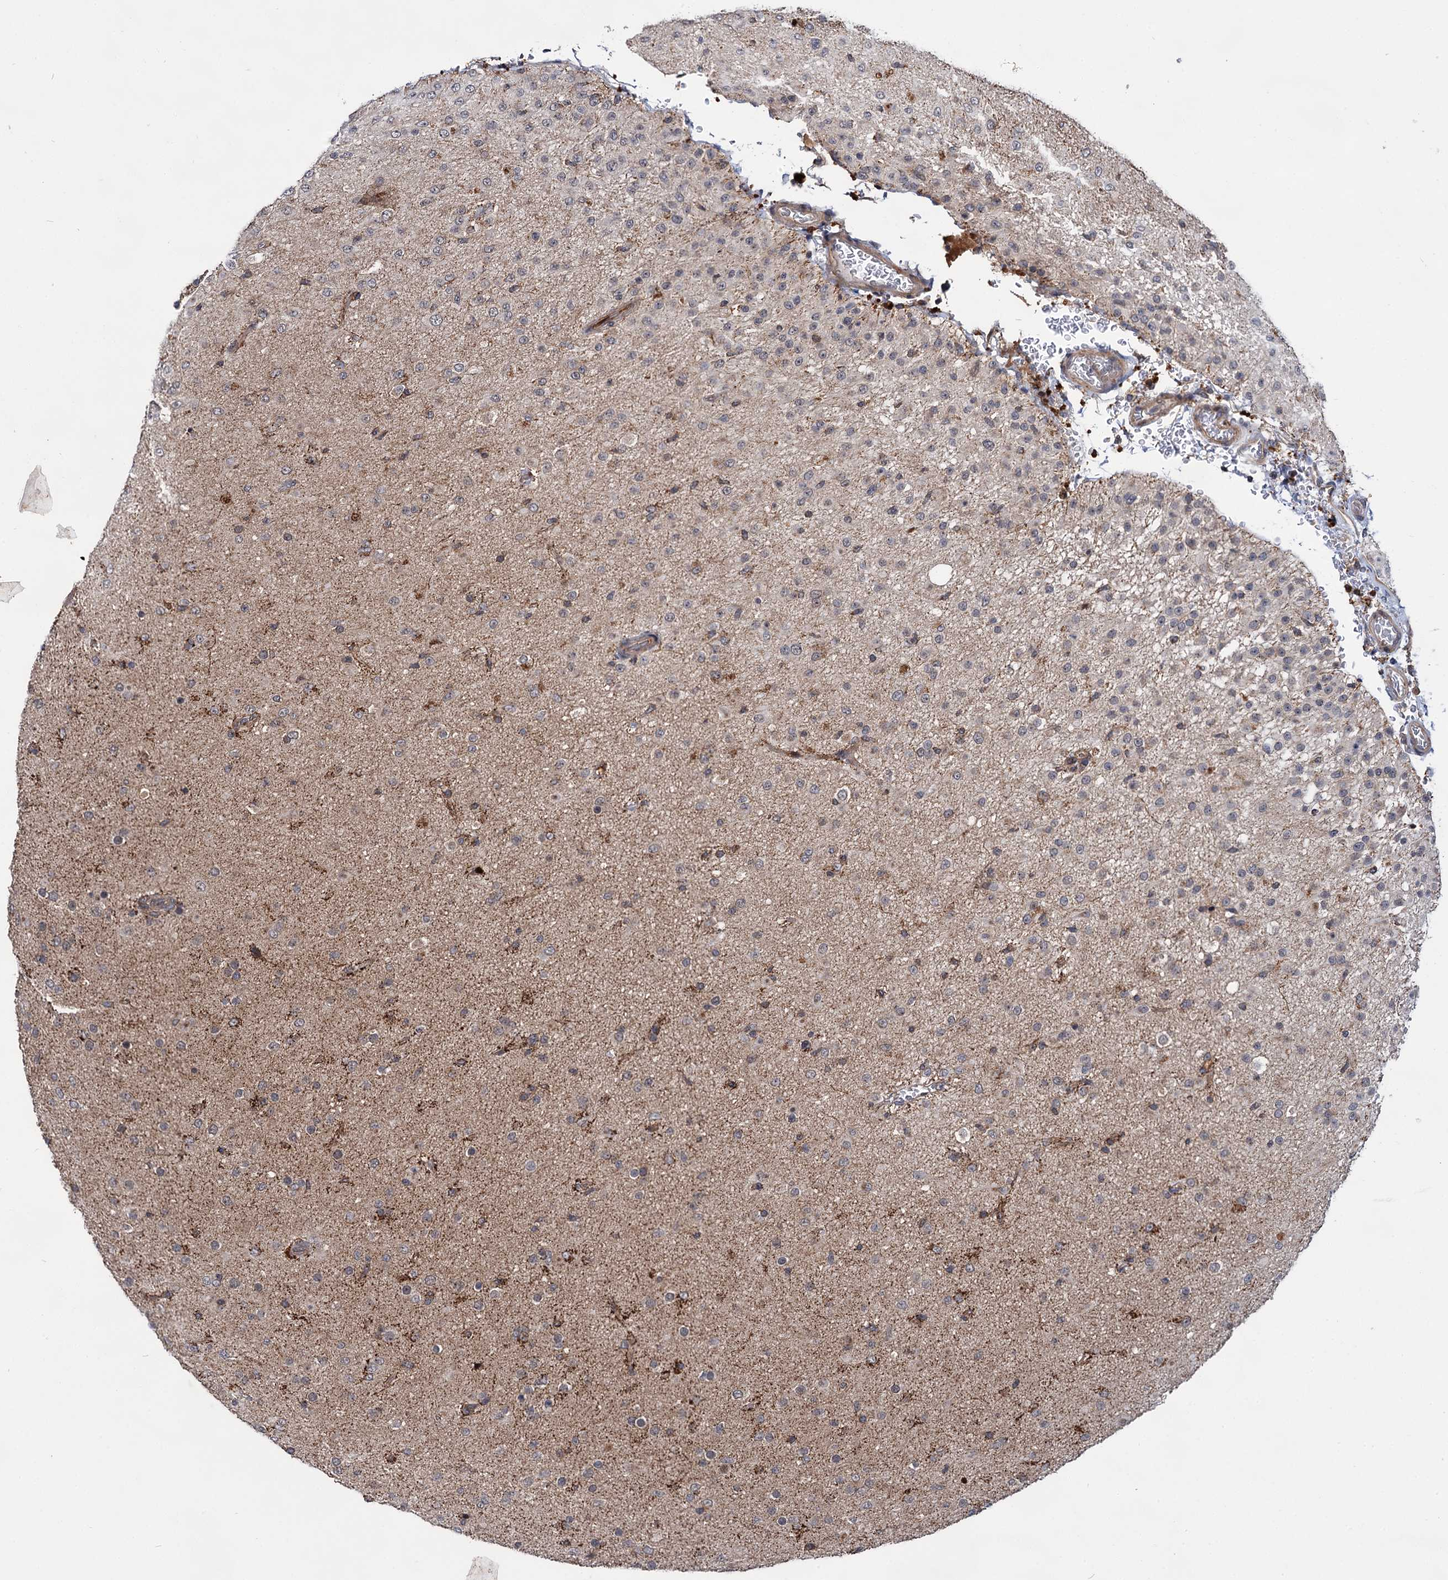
{"staining": {"intensity": "moderate", "quantity": "<25%", "location": "cytoplasmic/membranous"}, "tissue": "glioma", "cell_type": "Tumor cells", "image_type": "cancer", "snomed": [{"axis": "morphology", "description": "Glioma, malignant, Low grade"}, {"axis": "topography", "description": "Brain"}], "caption": "Protein analysis of low-grade glioma (malignant) tissue reveals moderate cytoplasmic/membranous positivity in about <25% of tumor cells. (IHC, brightfield microscopy, high magnification).", "gene": "ABLIM1", "patient": {"sex": "male", "age": 65}}